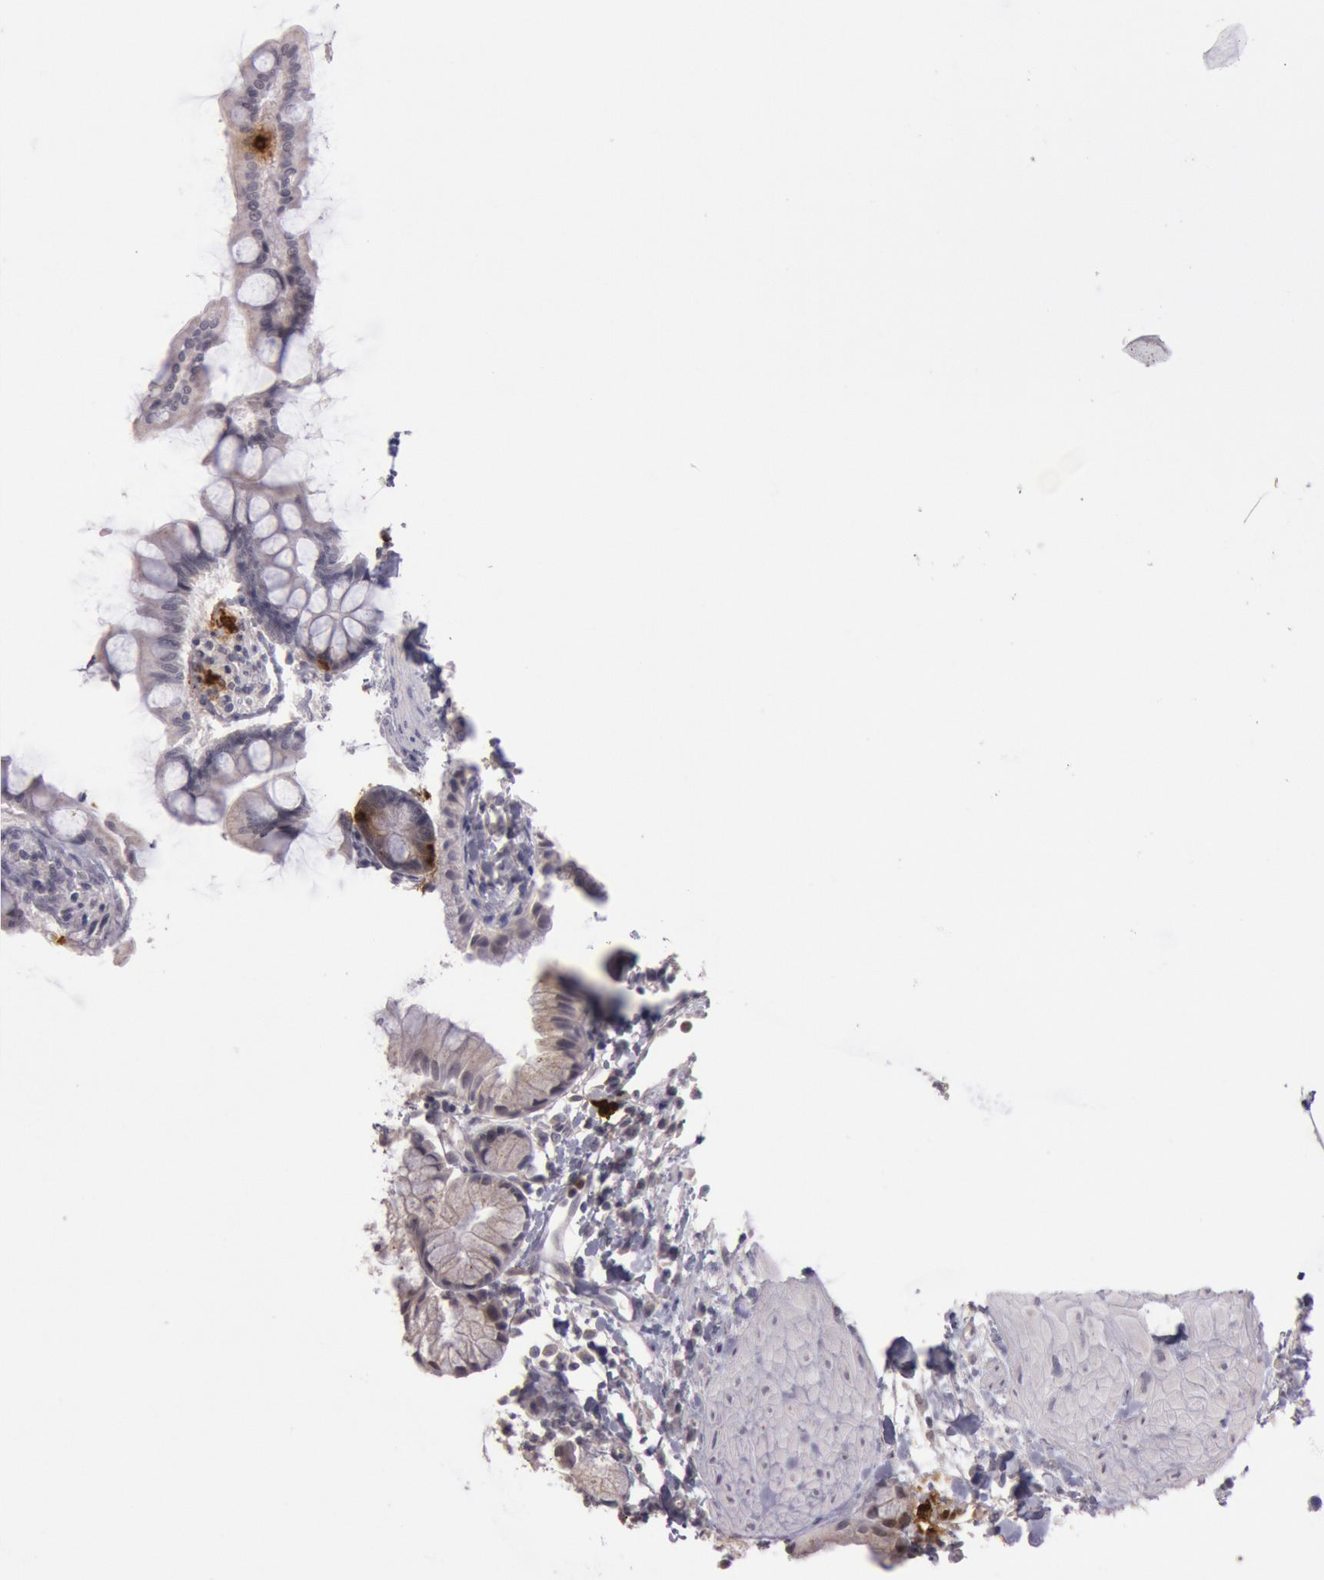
{"staining": {"intensity": "negative", "quantity": "none", "location": "none"}, "tissue": "gallbladder", "cell_type": "Glandular cells", "image_type": "normal", "snomed": [{"axis": "morphology", "description": "Normal tissue, NOS"}, {"axis": "morphology", "description": "Inflammation, NOS"}, {"axis": "topography", "description": "Gallbladder"}], "caption": "There is no significant staining in glandular cells of gallbladder. (Brightfield microscopy of DAB immunohistochemistry (IHC) at high magnification).", "gene": "KDM6A", "patient": {"sex": "male", "age": 66}}